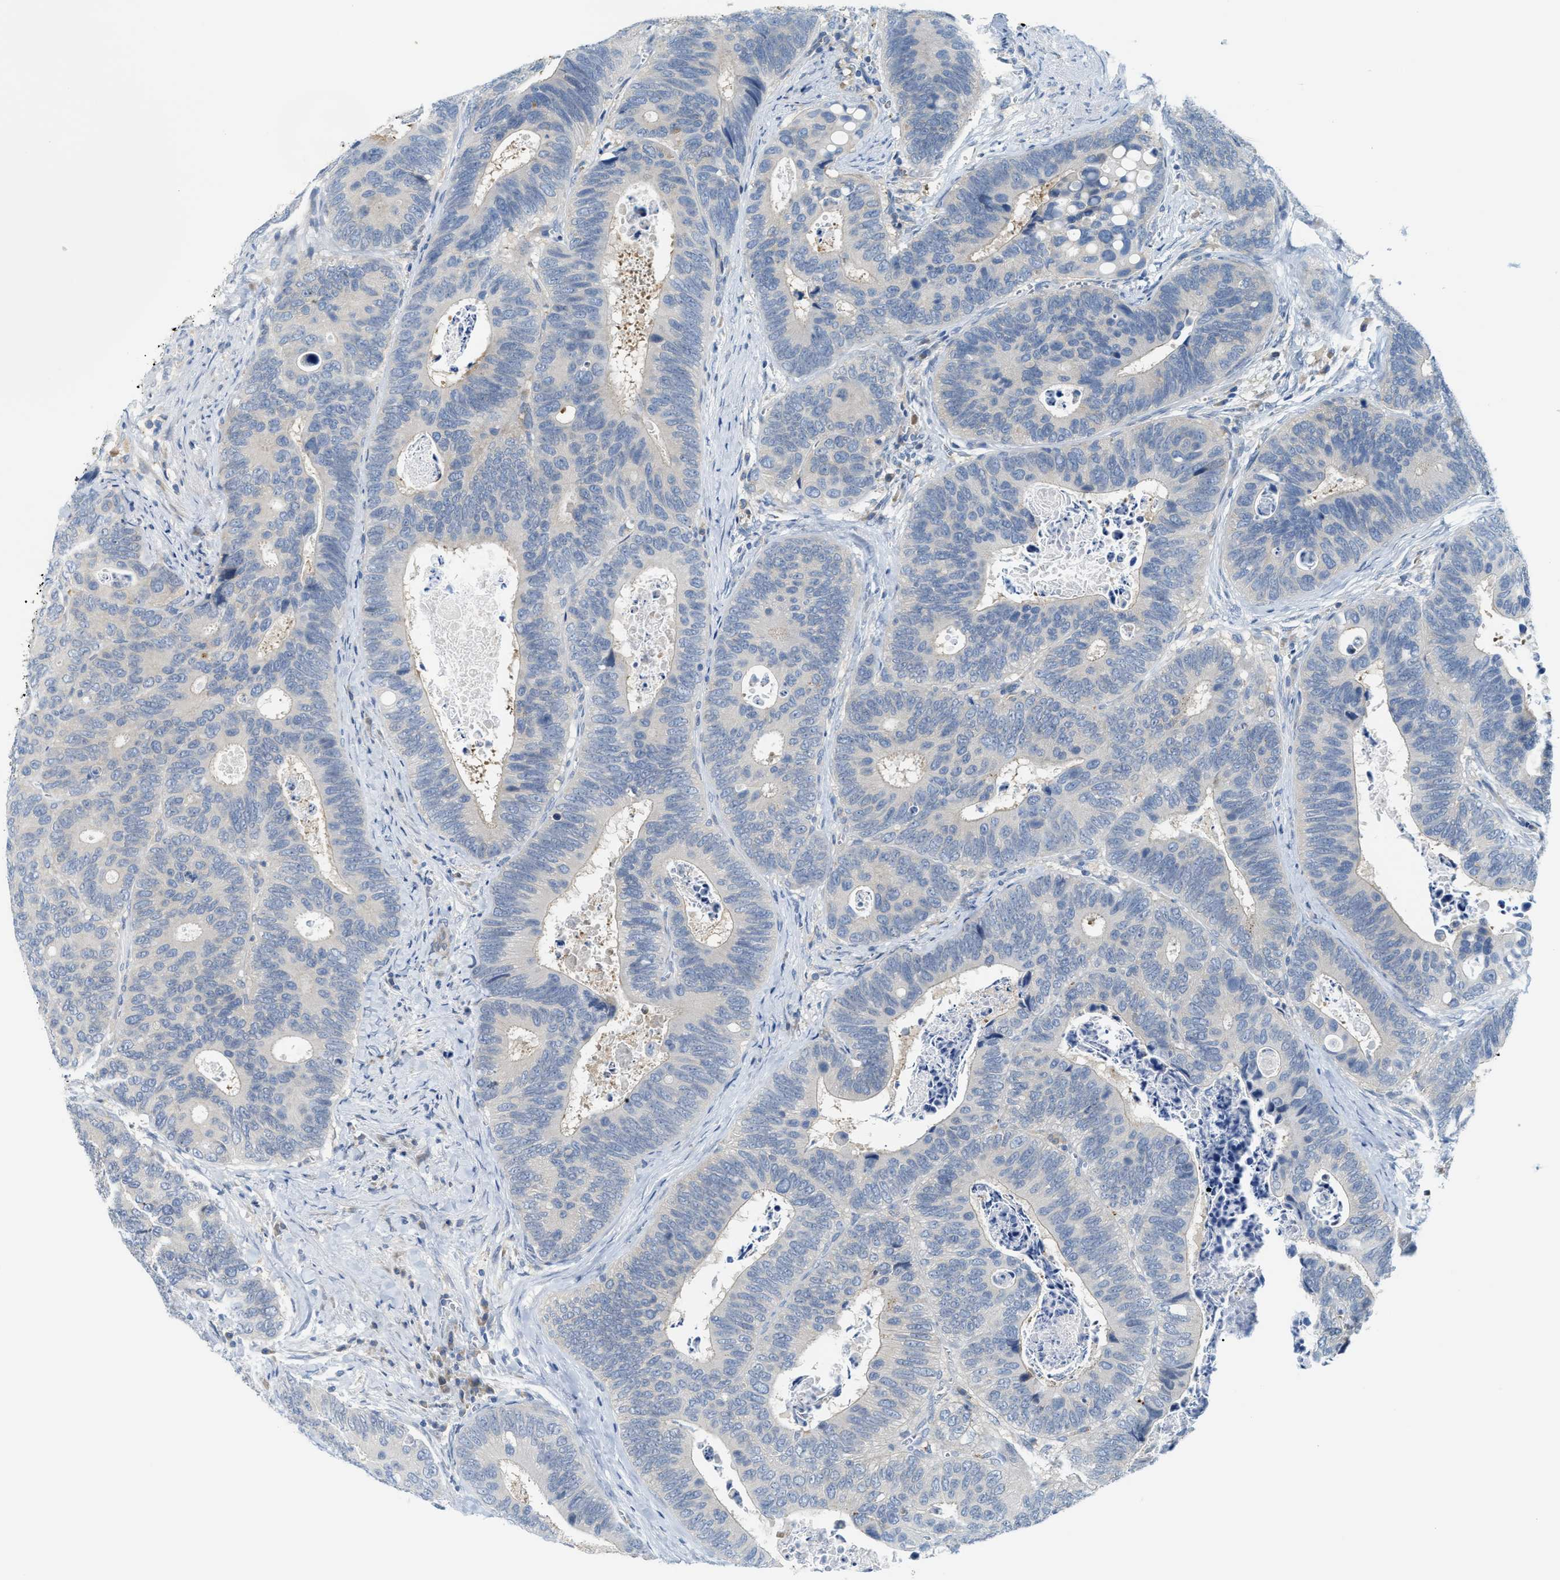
{"staining": {"intensity": "negative", "quantity": "none", "location": "none"}, "tissue": "colorectal cancer", "cell_type": "Tumor cells", "image_type": "cancer", "snomed": [{"axis": "morphology", "description": "Inflammation, NOS"}, {"axis": "morphology", "description": "Adenocarcinoma, NOS"}, {"axis": "topography", "description": "Colon"}], "caption": "Tumor cells show no significant expression in colorectal cancer (adenocarcinoma).", "gene": "KLHDC10", "patient": {"sex": "male", "age": 72}}